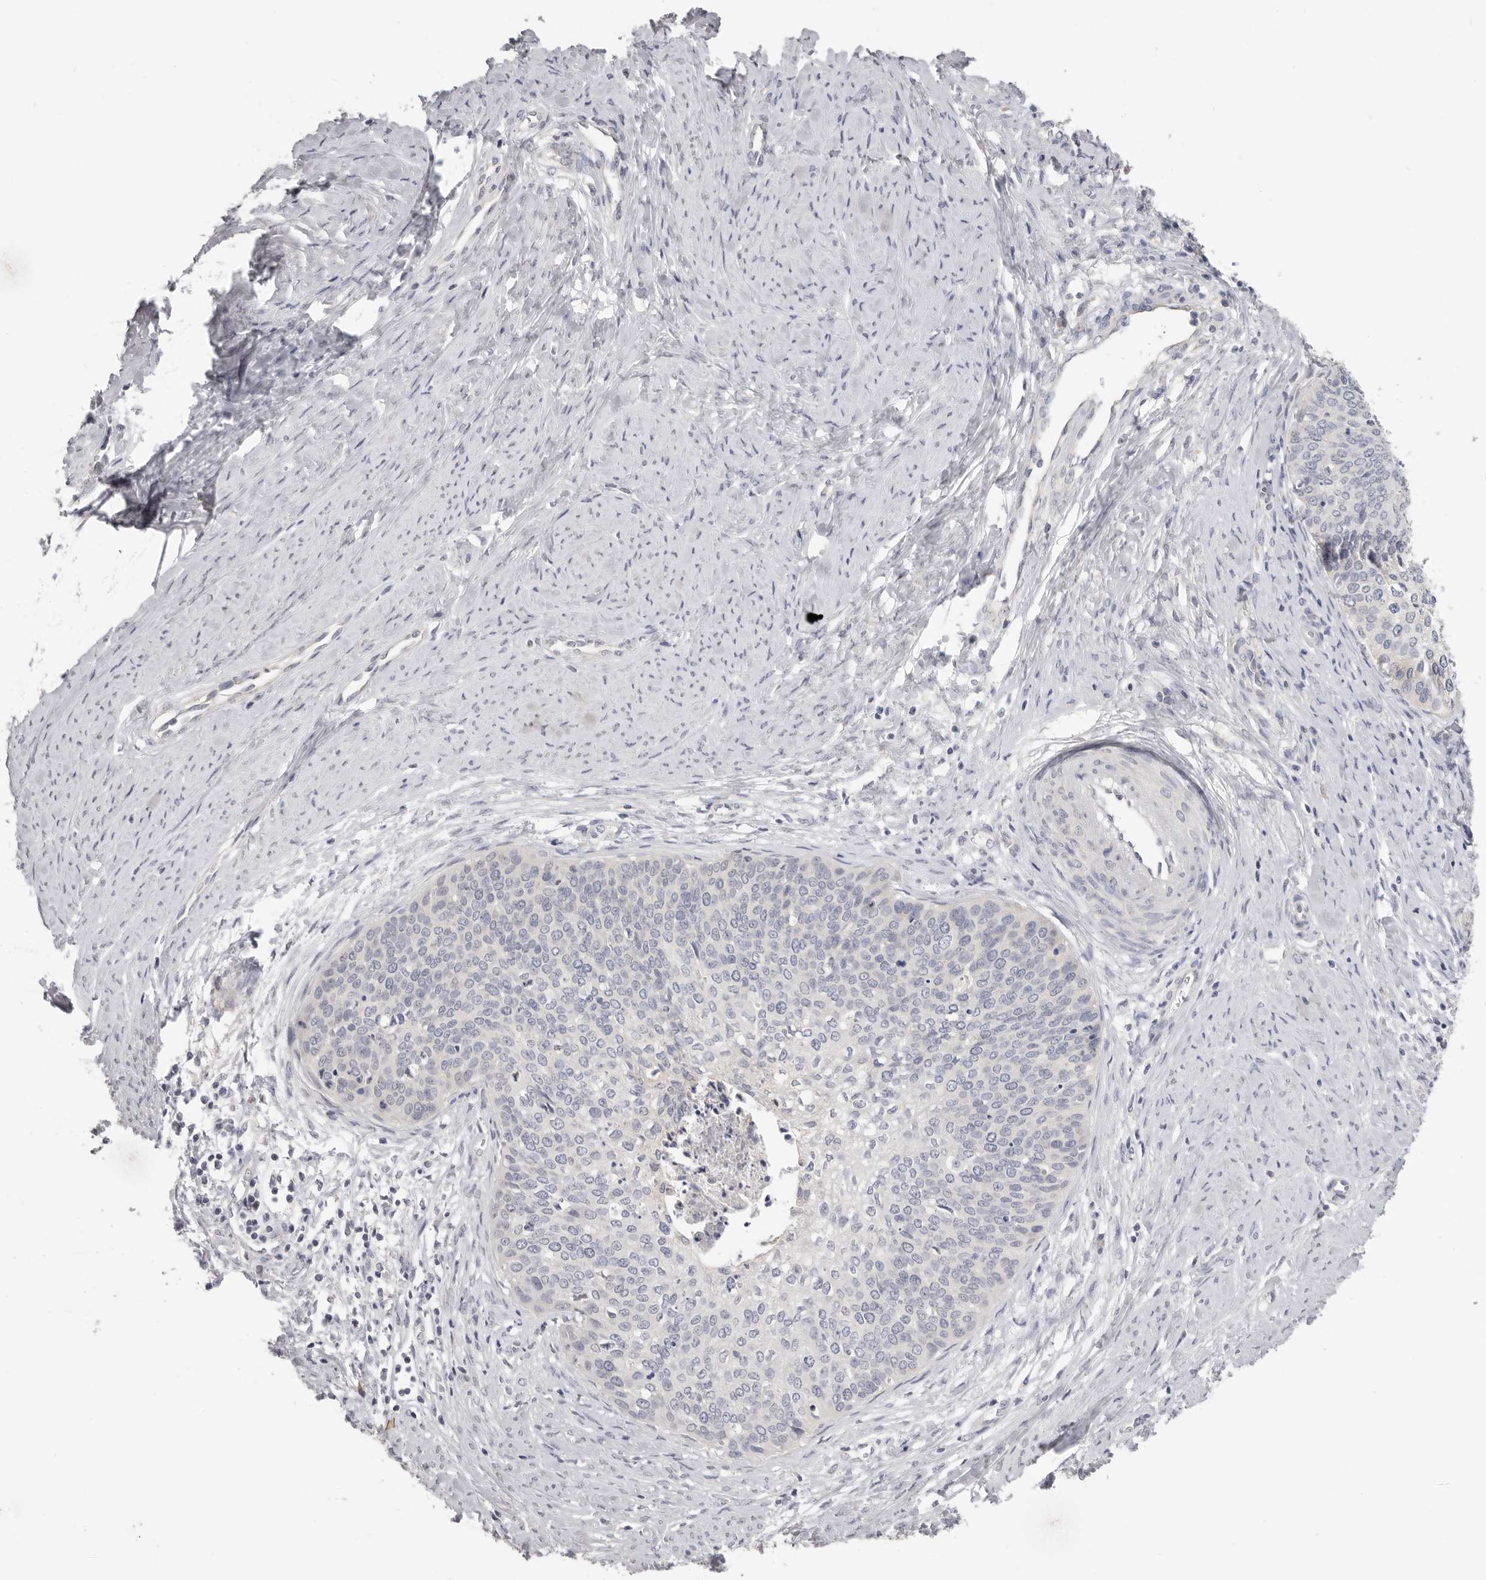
{"staining": {"intensity": "negative", "quantity": "none", "location": "none"}, "tissue": "cervical cancer", "cell_type": "Tumor cells", "image_type": "cancer", "snomed": [{"axis": "morphology", "description": "Squamous cell carcinoma, NOS"}, {"axis": "topography", "description": "Cervix"}], "caption": "The micrograph demonstrates no staining of tumor cells in cervical cancer (squamous cell carcinoma).", "gene": "XIRP1", "patient": {"sex": "female", "age": 37}}